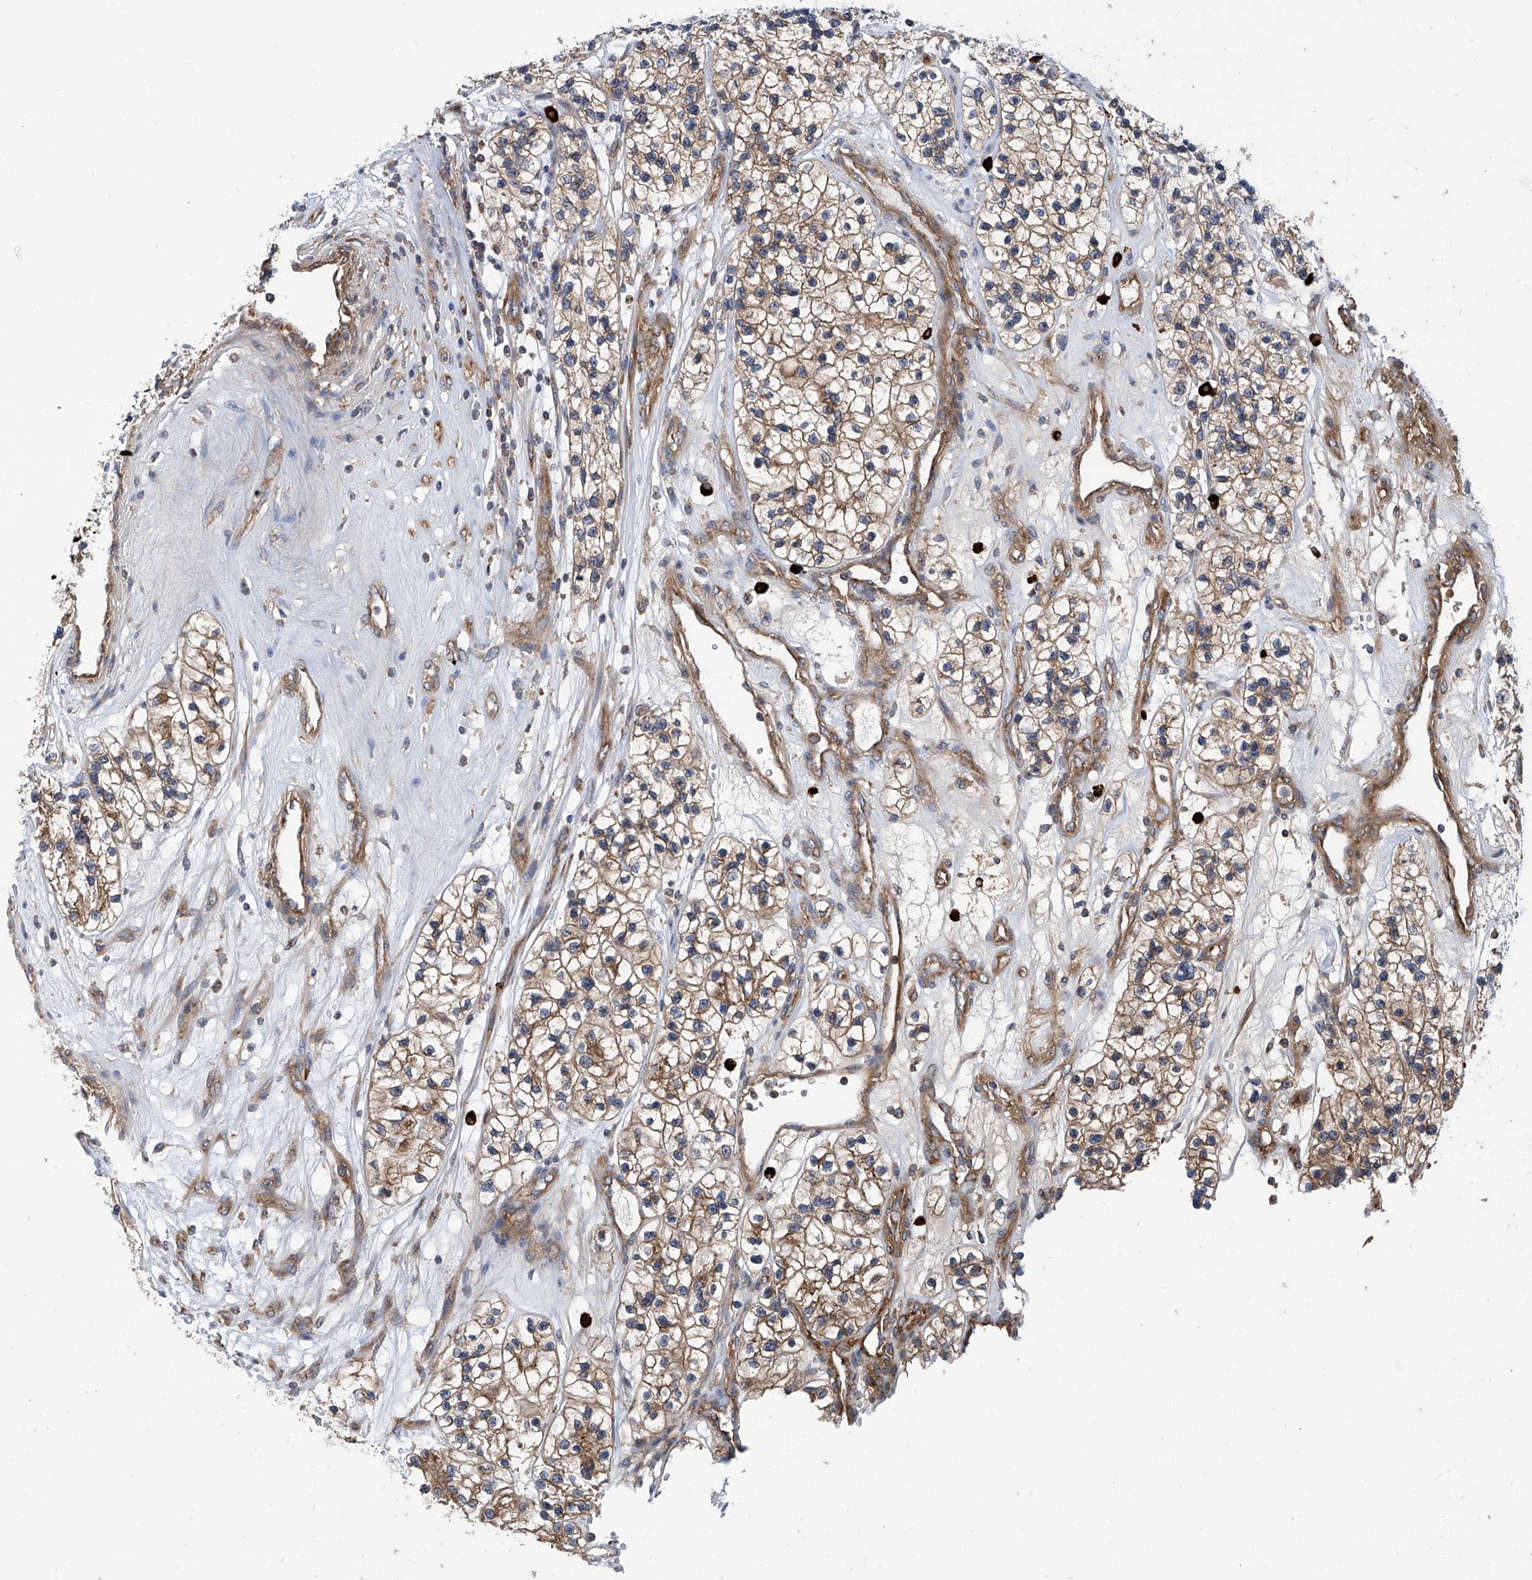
{"staining": {"intensity": "moderate", "quantity": ">75%", "location": "cytoplasmic/membranous"}, "tissue": "renal cancer", "cell_type": "Tumor cells", "image_type": "cancer", "snomed": [{"axis": "morphology", "description": "Adenocarcinoma, NOS"}, {"axis": "topography", "description": "Kidney"}], "caption": "An IHC histopathology image of neoplastic tissue is shown. Protein staining in brown highlights moderate cytoplasmic/membranous positivity in renal adenocarcinoma within tumor cells.", "gene": "SENP2", "patient": {"sex": "female", "age": 57}}